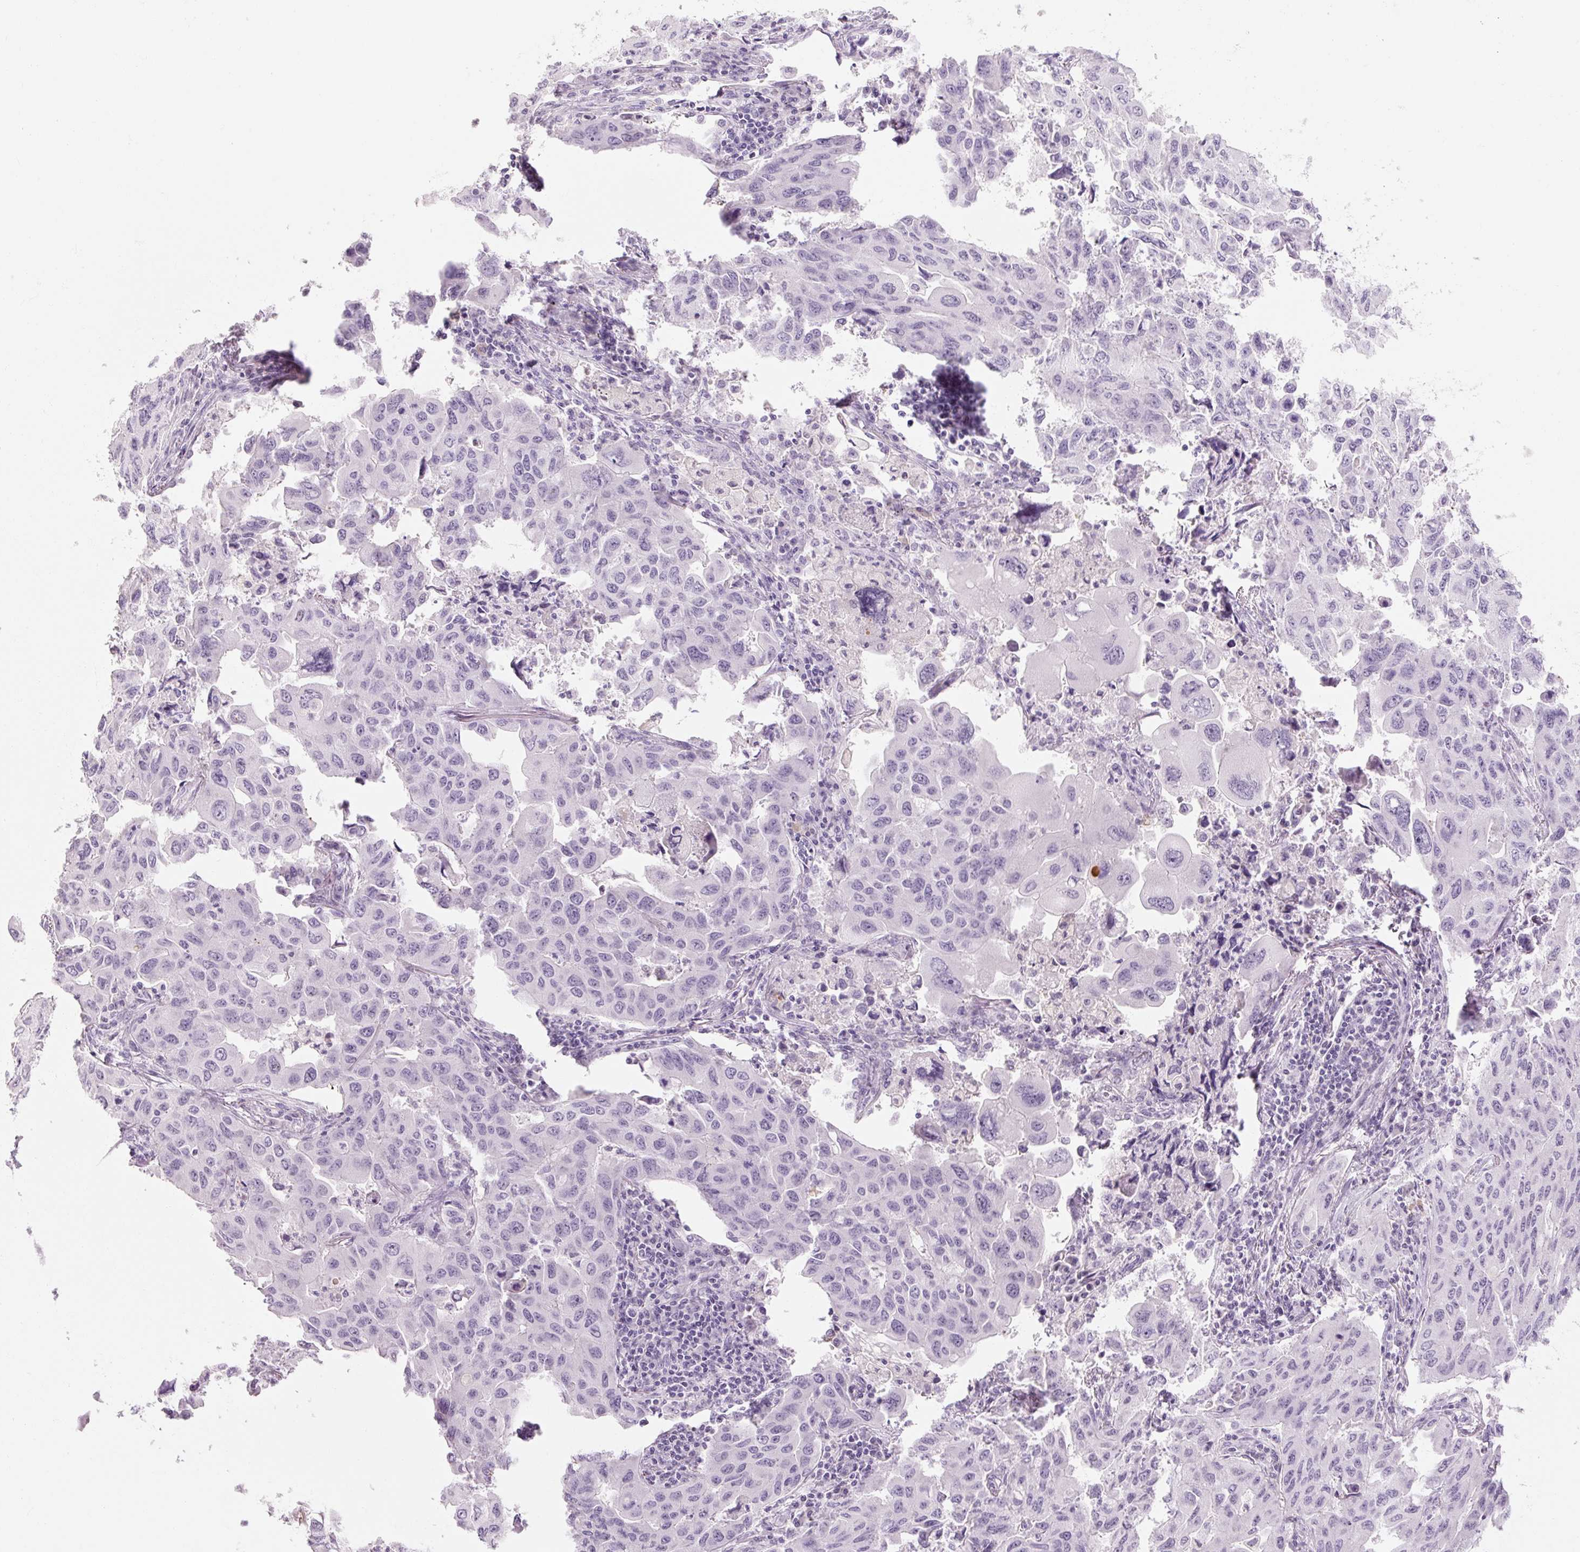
{"staining": {"intensity": "negative", "quantity": "none", "location": "none"}, "tissue": "lung cancer", "cell_type": "Tumor cells", "image_type": "cancer", "snomed": [{"axis": "morphology", "description": "Adenocarcinoma, NOS"}, {"axis": "topography", "description": "Lung"}], "caption": "High magnification brightfield microscopy of lung adenocarcinoma stained with DAB (brown) and counterstained with hematoxylin (blue): tumor cells show no significant staining. (DAB IHC with hematoxylin counter stain).", "gene": "NFE2L3", "patient": {"sex": "male", "age": 64}}